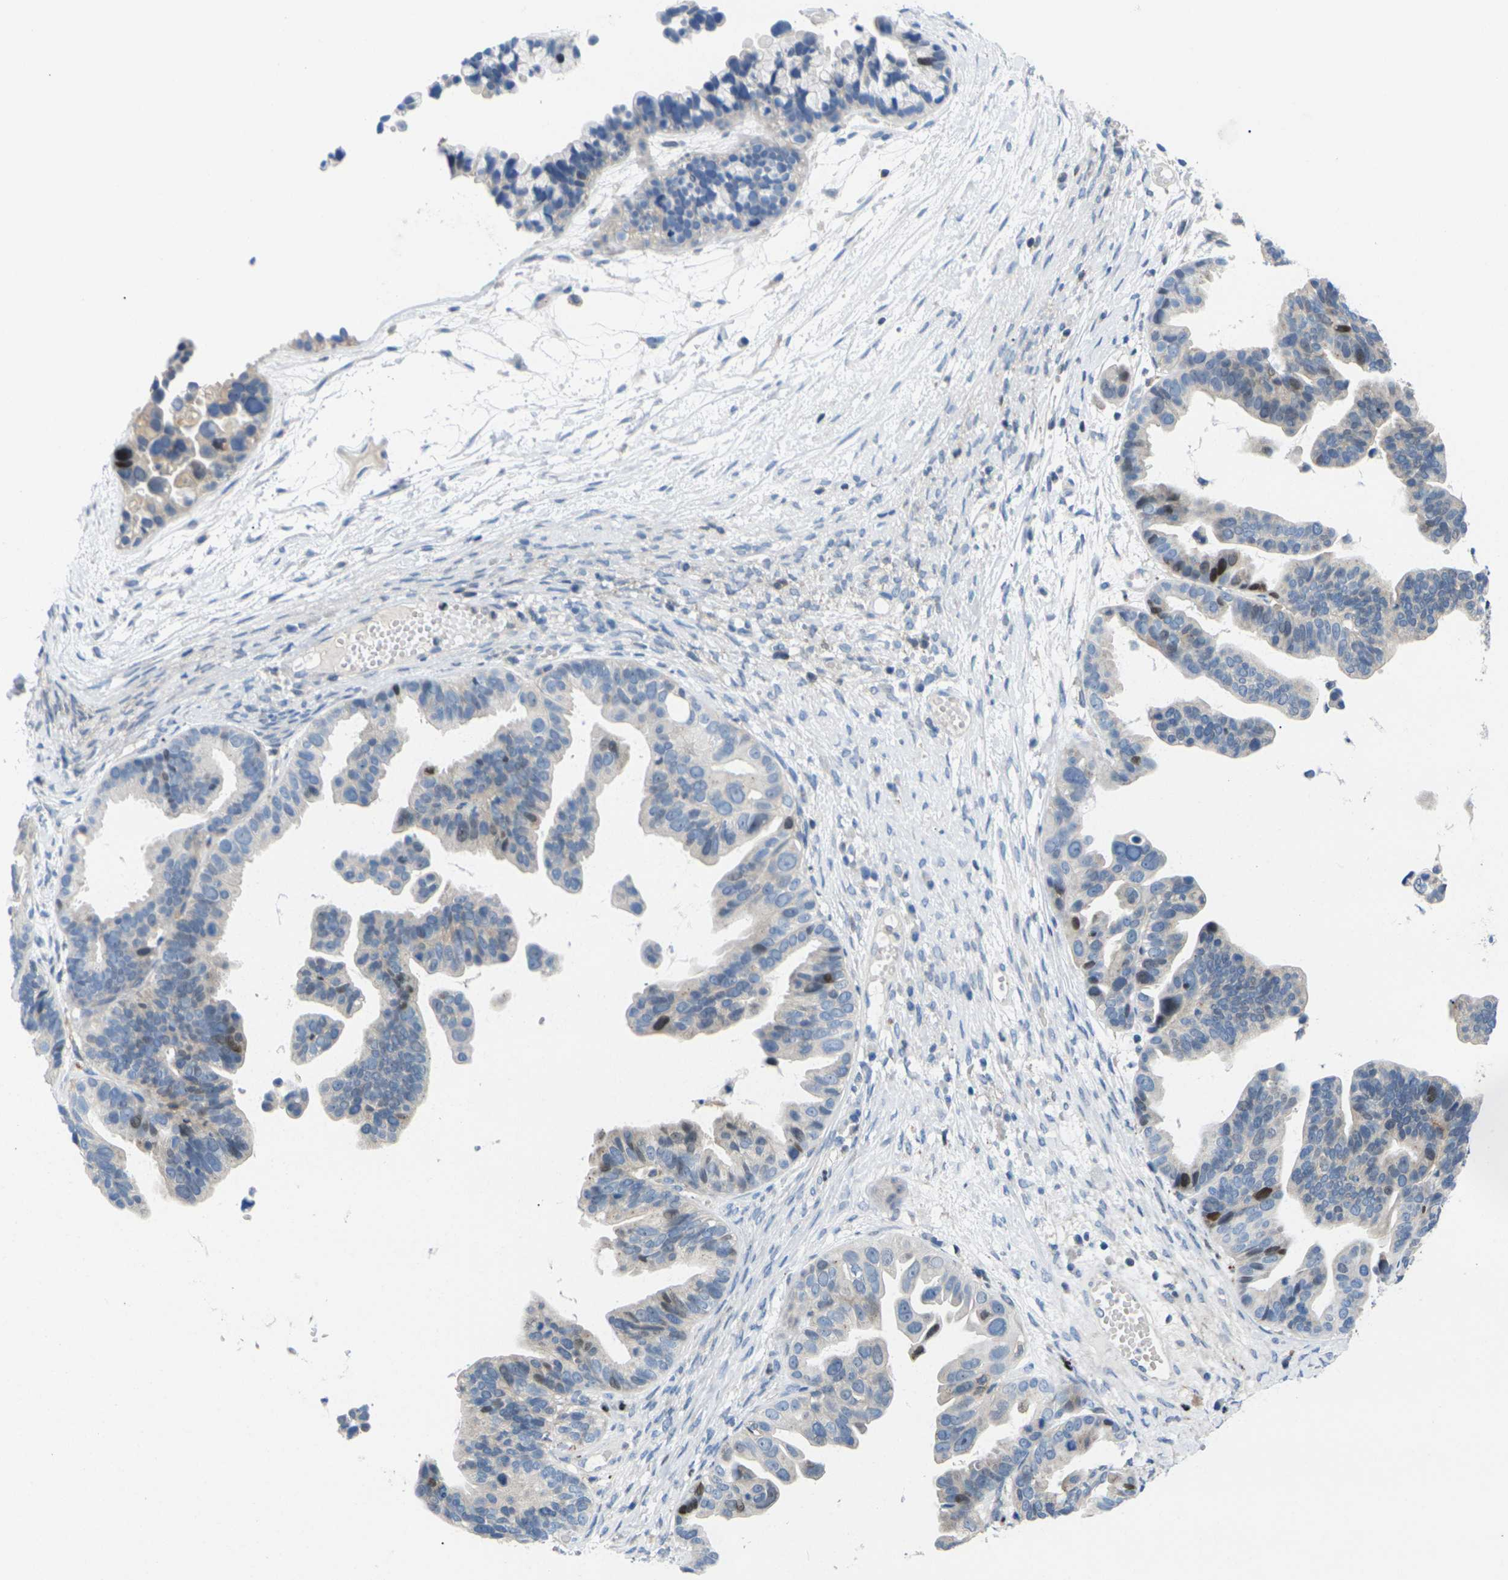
{"staining": {"intensity": "strong", "quantity": "<25%", "location": "nuclear"}, "tissue": "ovarian cancer", "cell_type": "Tumor cells", "image_type": "cancer", "snomed": [{"axis": "morphology", "description": "Cystadenocarcinoma, serous, NOS"}, {"axis": "topography", "description": "Ovary"}], "caption": "High-magnification brightfield microscopy of ovarian serous cystadenocarcinoma stained with DAB (3,3'-diaminobenzidine) (brown) and counterstained with hematoxylin (blue). tumor cells exhibit strong nuclear positivity is identified in about<25% of cells.", "gene": "RPS6KA3", "patient": {"sex": "female", "age": 56}}